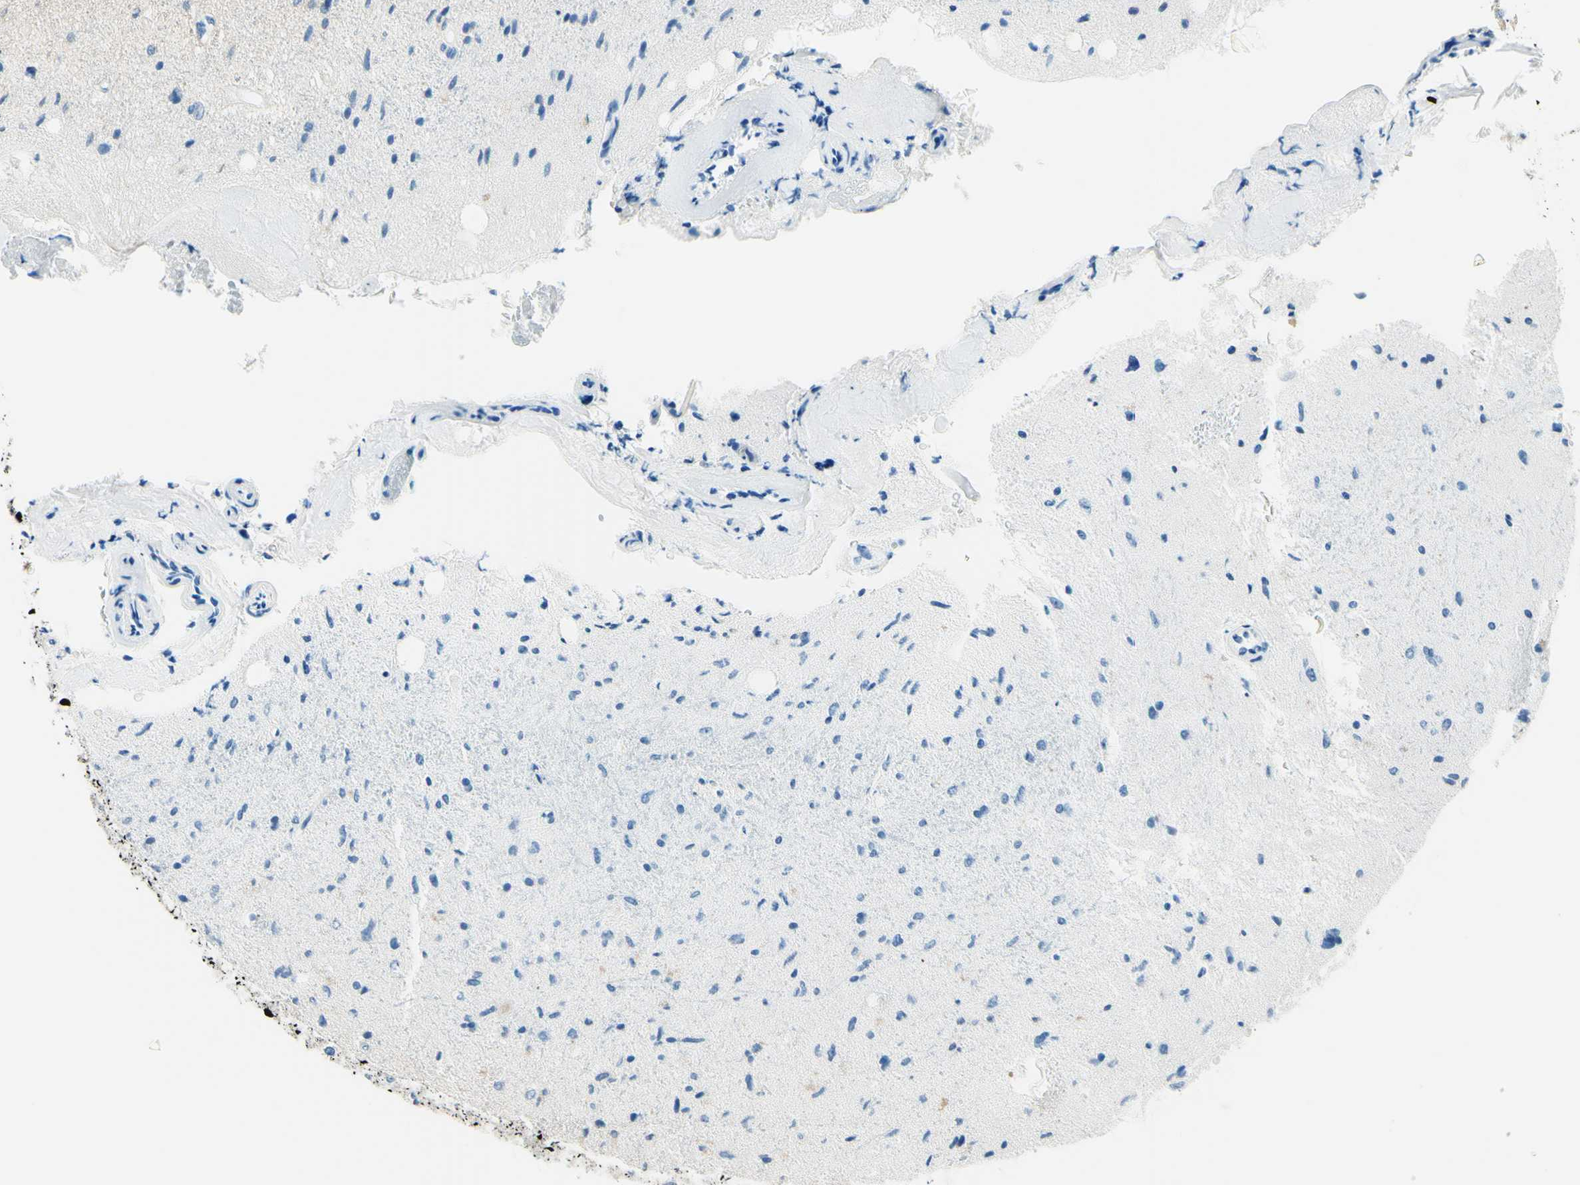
{"staining": {"intensity": "weak", "quantity": "<25%", "location": "cytoplasmic/membranous"}, "tissue": "glioma", "cell_type": "Tumor cells", "image_type": "cancer", "snomed": [{"axis": "morphology", "description": "Glioma, malignant, Low grade"}, {"axis": "topography", "description": "Brain"}], "caption": "Immunohistochemistry (IHC) histopathology image of human glioma stained for a protein (brown), which shows no staining in tumor cells.", "gene": "PASD1", "patient": {"sex": "male", "age": 77}}